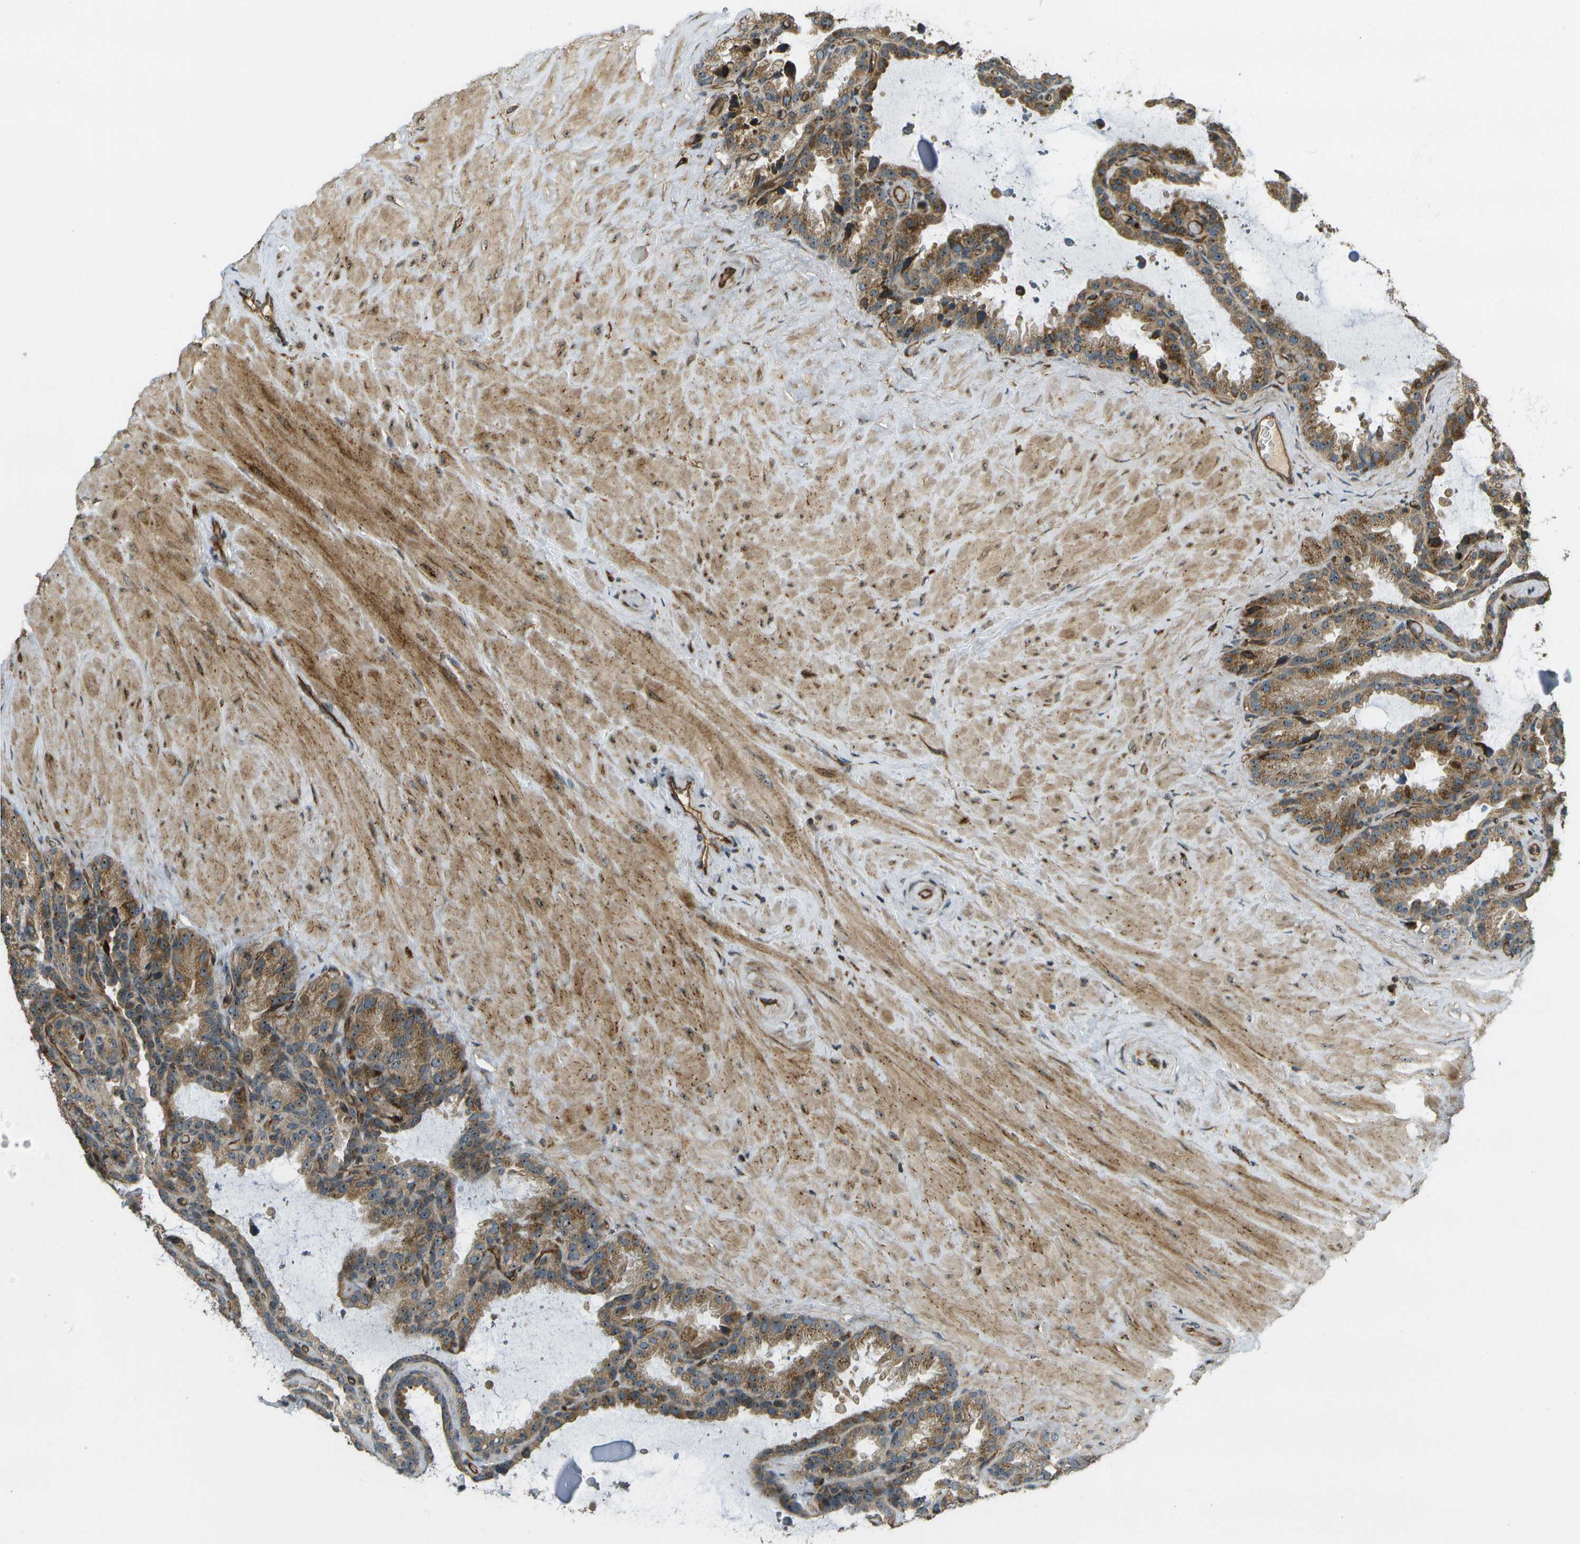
{"staining": {"intensity": "moderate", "quantity": ">75%", "location": "cytoplasmic/membranous,nuclear"}, "tissue": "seminal vesicle", "cell_type": "Glandular cells", "image_type": "normal", "snomed": [{"axis": "morphology", "description": "Normal tissue, NOS"}, {"axis": "topography", "description": "Seminal veicle"}], "caption": "Immunohistochemistry of normal human seminal vesicle reveals medium levels of moderate cytoplasmic/membranous,nuclear positivity in about >75% of glandular cells. The staining was performed using DAB to visualize the protein expression in brown, while the nuclei were stained in blue with hematoxylin (Magnification: 20x).", "gene": "LRP12", "patient": {"sex": "male", "age": 46}}